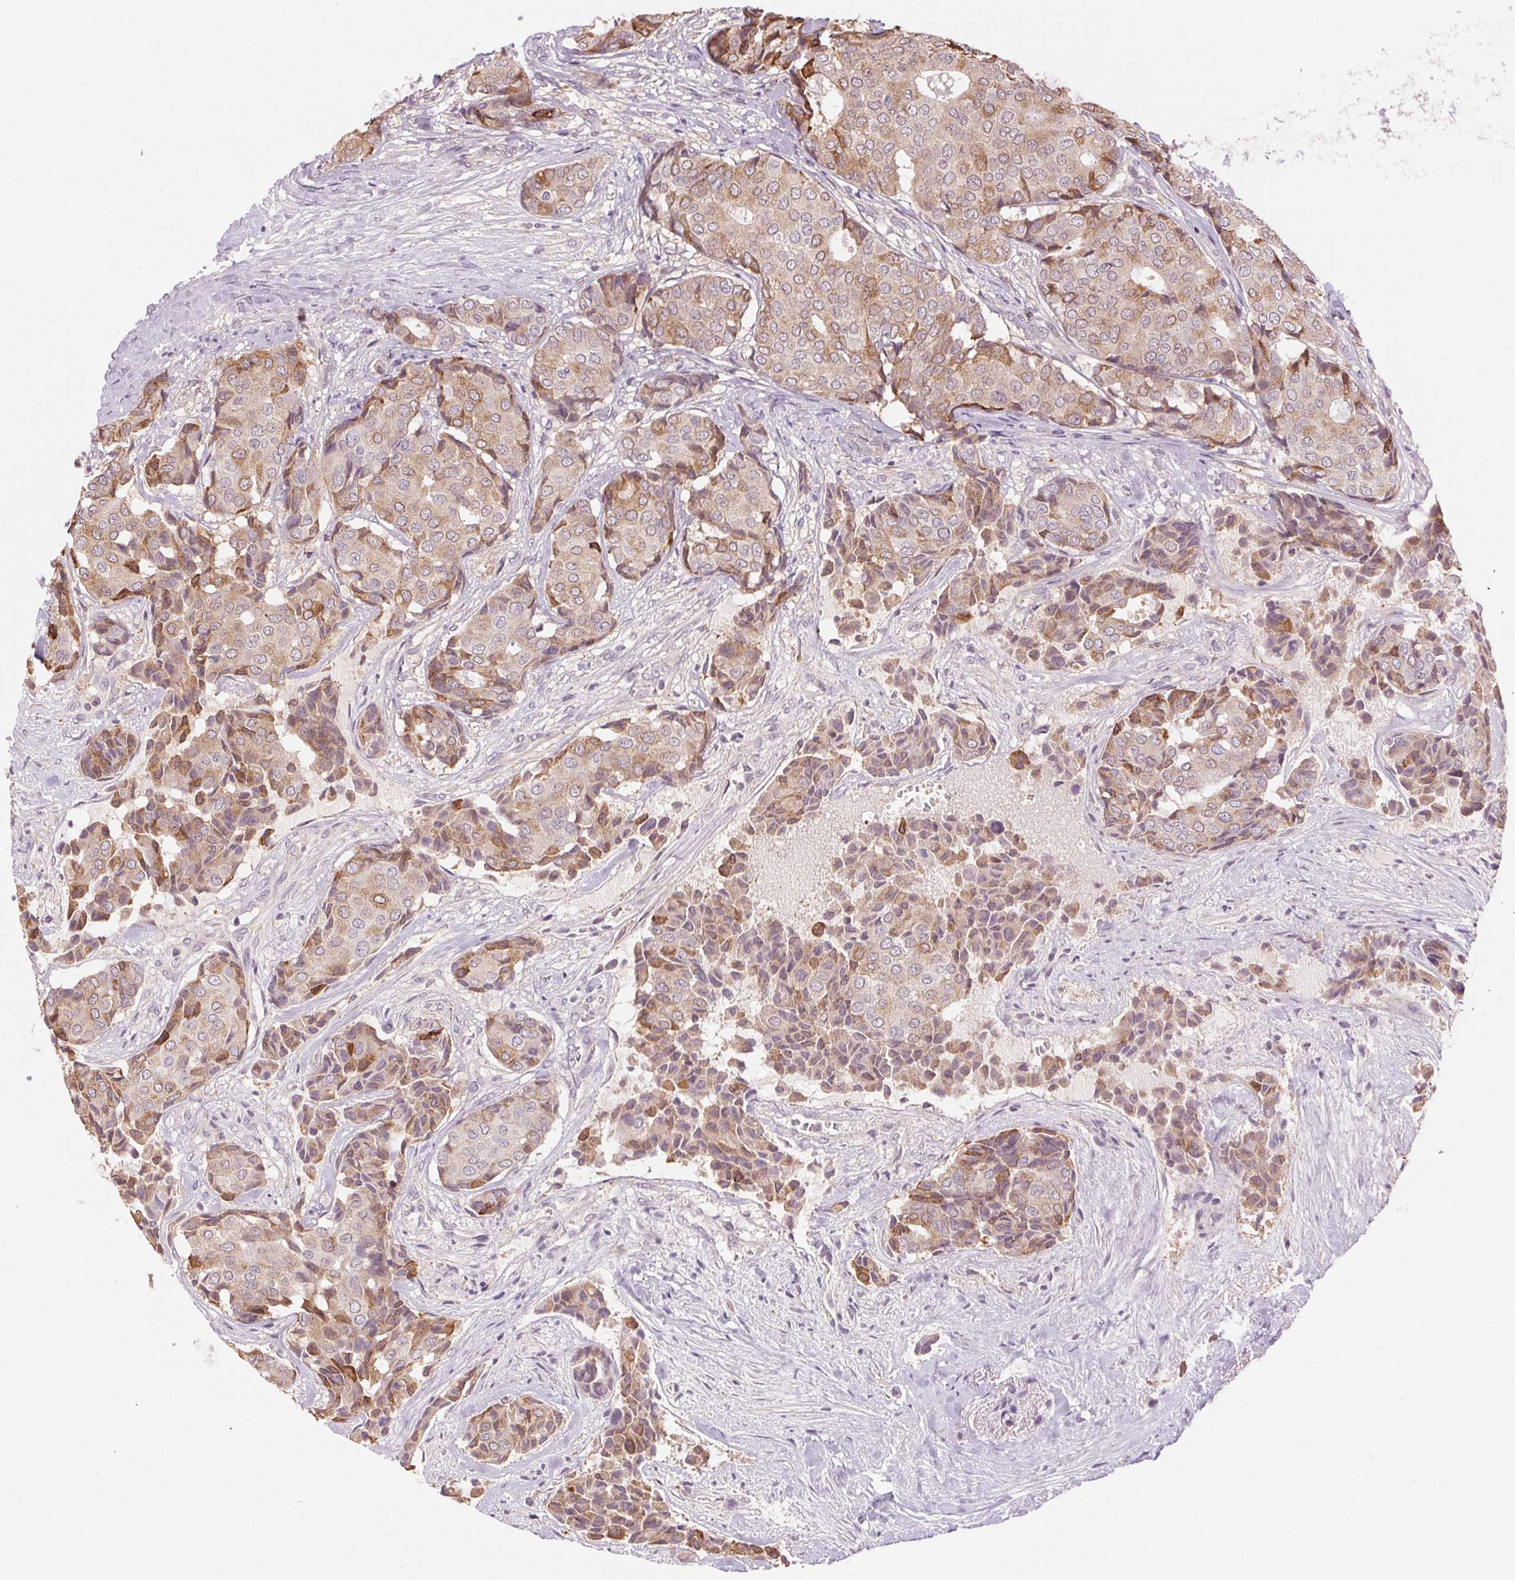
{"staining": {"intensity": "moderate", "quantity": "25%-75%", "location": "cytoplasmic/membranous"}, "tissue": "breast cancer", "cell_type": "Tumor cells", "image_type": "cancer", "snomed": [{"axis": "morphology", "description": "Duct carcinoma"}, {"axis": "topography", "description": "Breast"}], "caption": "Immunohistochemistry (IHC) staining of breast intraductal carcinoma, which reveals medium levels of moderate cytoplasmic/membranous staining in about 25%-75% of tumor cells indicating moderate cytoplasmic/membranous protein expression. The staining was performed using DAB (3,3'-diaminobenzidine) (brown) for protein detection and nuclei were counterstained in hematoxylin (blue).", "gene": "HHLA2", "patient": {"sex": "female", "age": 75}}